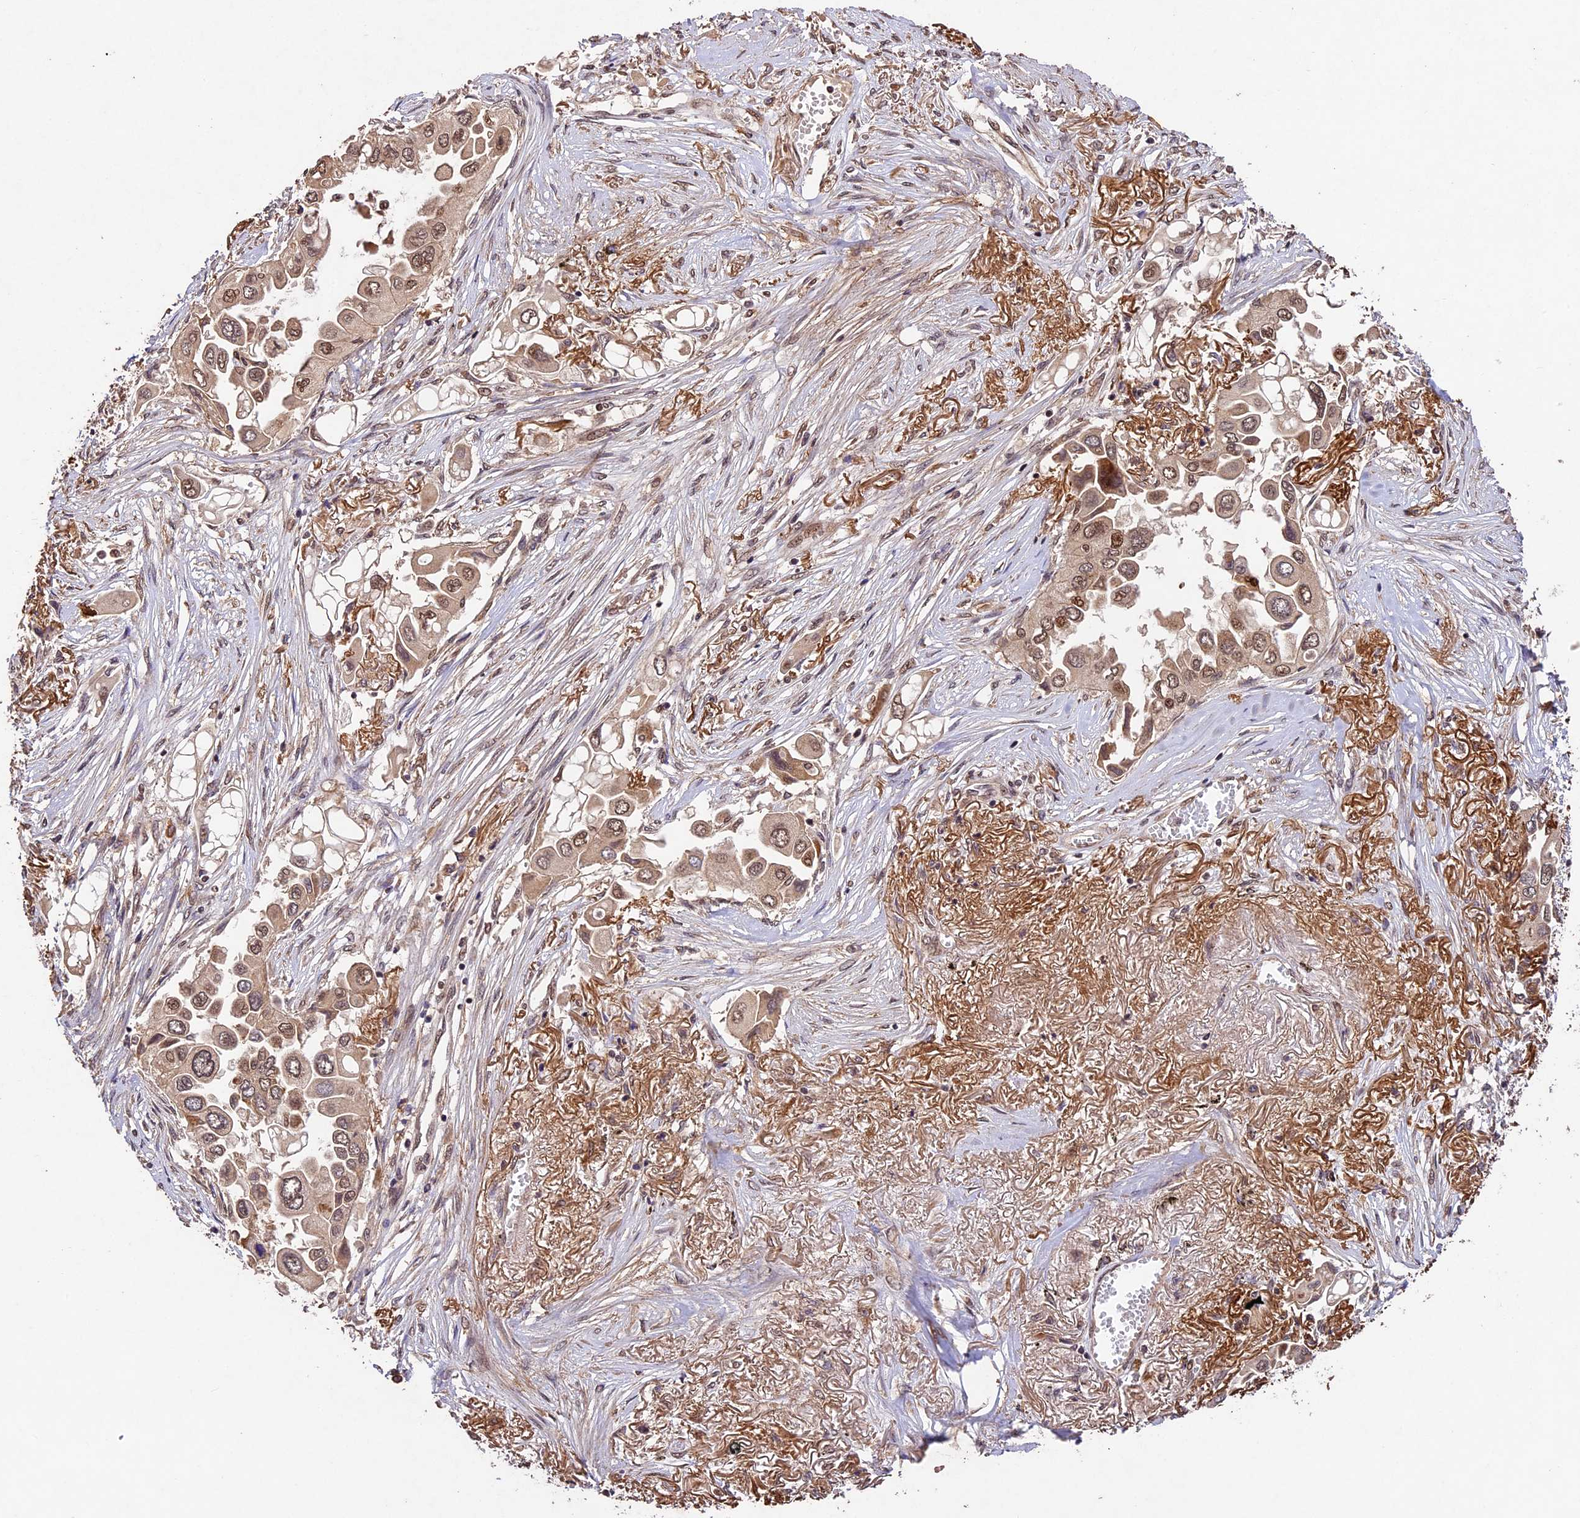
{"staining": {"intensity": "moderate", "quantity": ">75%", "location": "nuclear"}, "tissue": "lung cancer", "cell_type": "Tumor cells", "image_type": "cancer", "snomed": [{"axis": "morphology", "description": "Adenocarcinoma, NOS"}, {"axis": "topography", "description": "Lung"}], "caption": "Protein analysis of lung adenocarcinoma tissue displays moderate nuclear expression in about >75% of tumor cells.", "gene": "CDKN2AIP", "patient": {"sex": "female", "age": 76}}